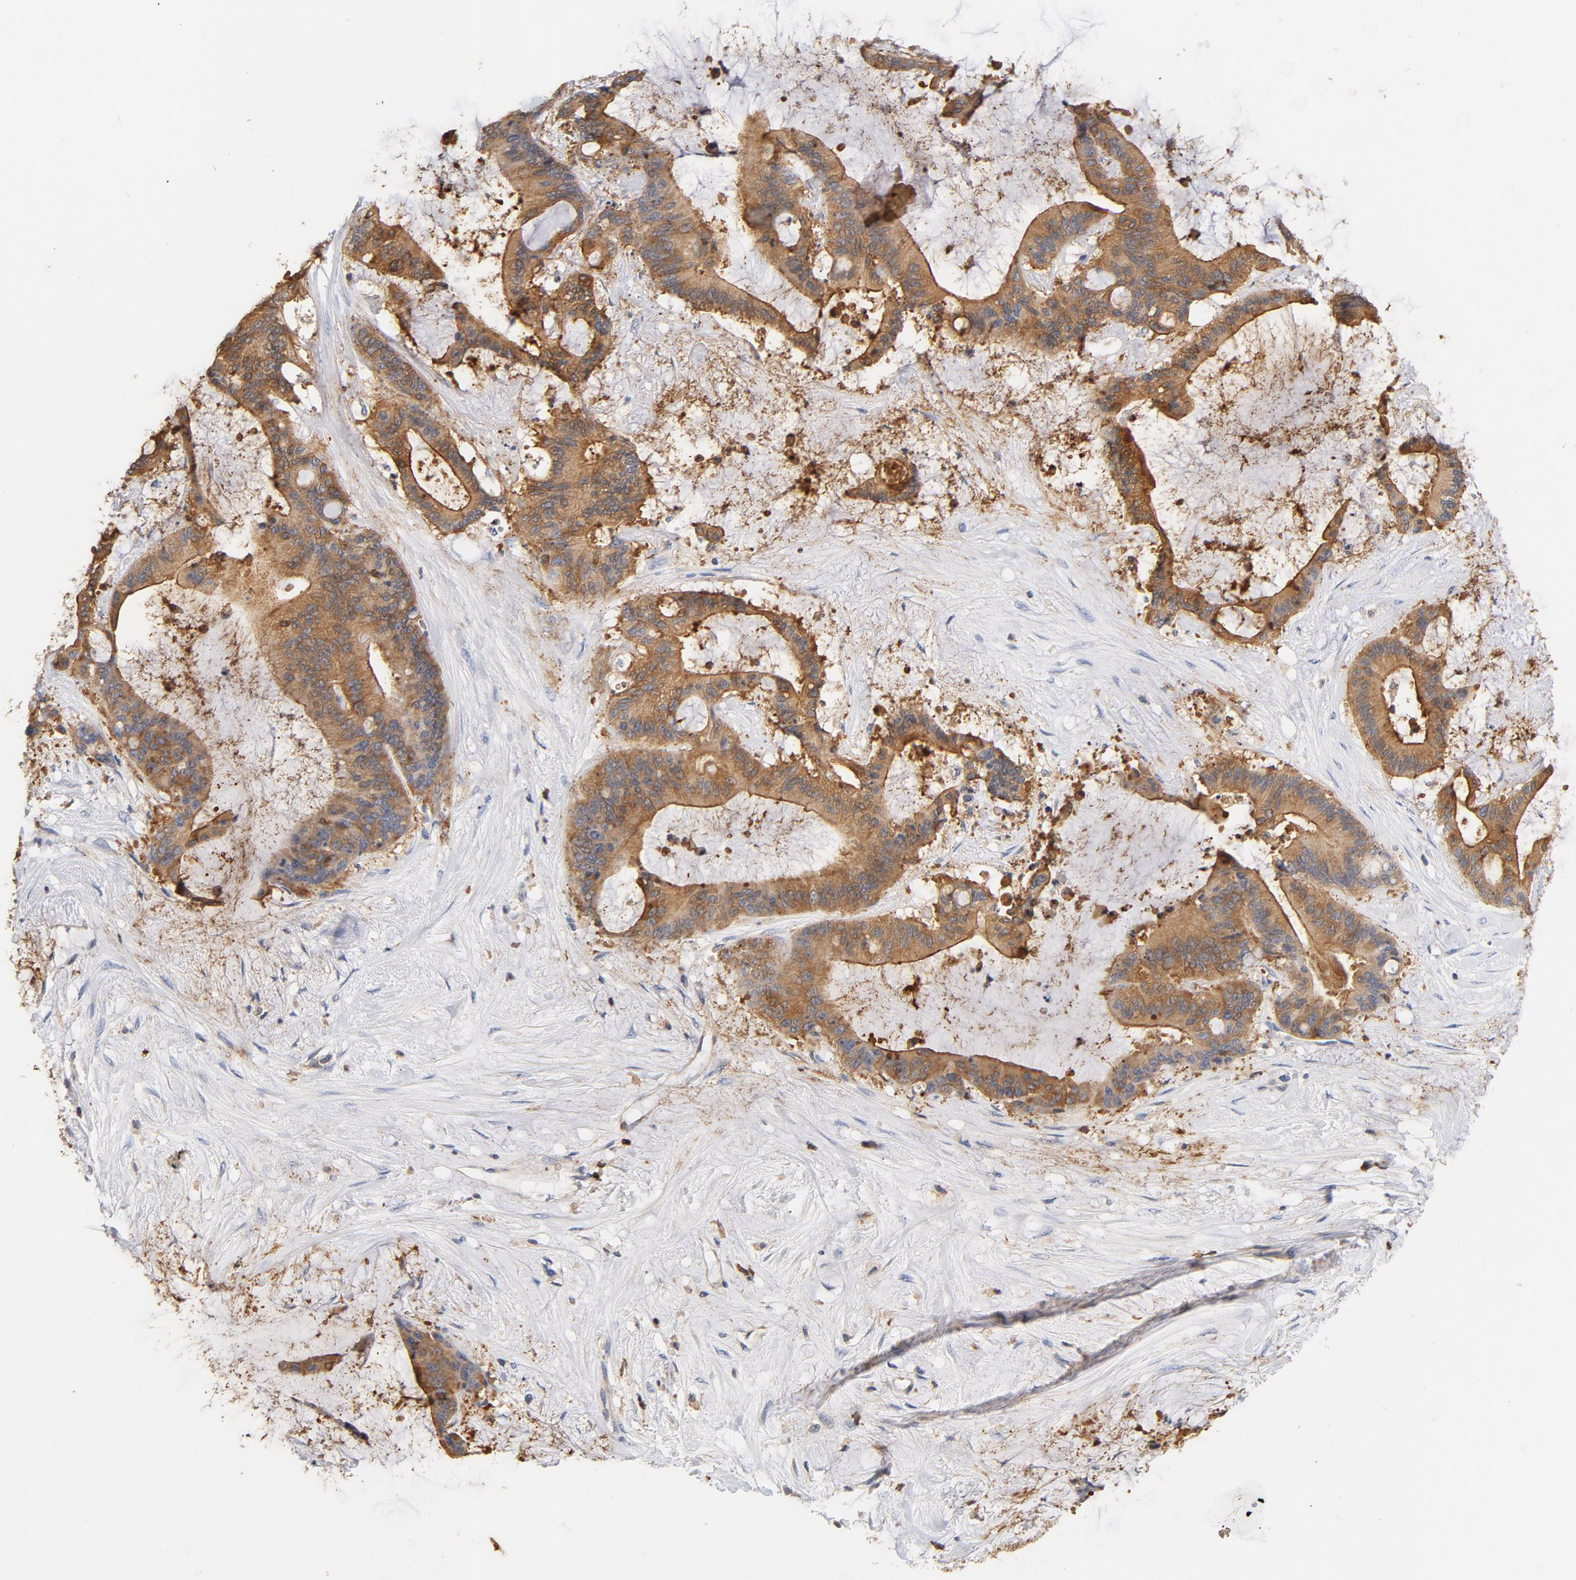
{"staining": {"intensity": "moderate", "quantity": ">75%", "location": "cytoplasmic/membranous"}, "tissue": "liver cancer", "cell_type": "Tumor cells", "image_type": "cancer", "snomed": [{"axis": "morphology", "description": "Cholangiocarcinoma"}, {"axis": "topography", "description": "Liver"}], "caption": "High-power microscopy captured an IHC histopathology image of cholangiocarcinoma (liver), revealing moderate cytoplasmic/membranous expression in about >75% of tumor cells. (DAB (3,3'-diaminobenzidine) = brown stain, brightfield microscopy at high magnification).", "gene": "EZR", "patient": {"sex": "female", "age": 73}}